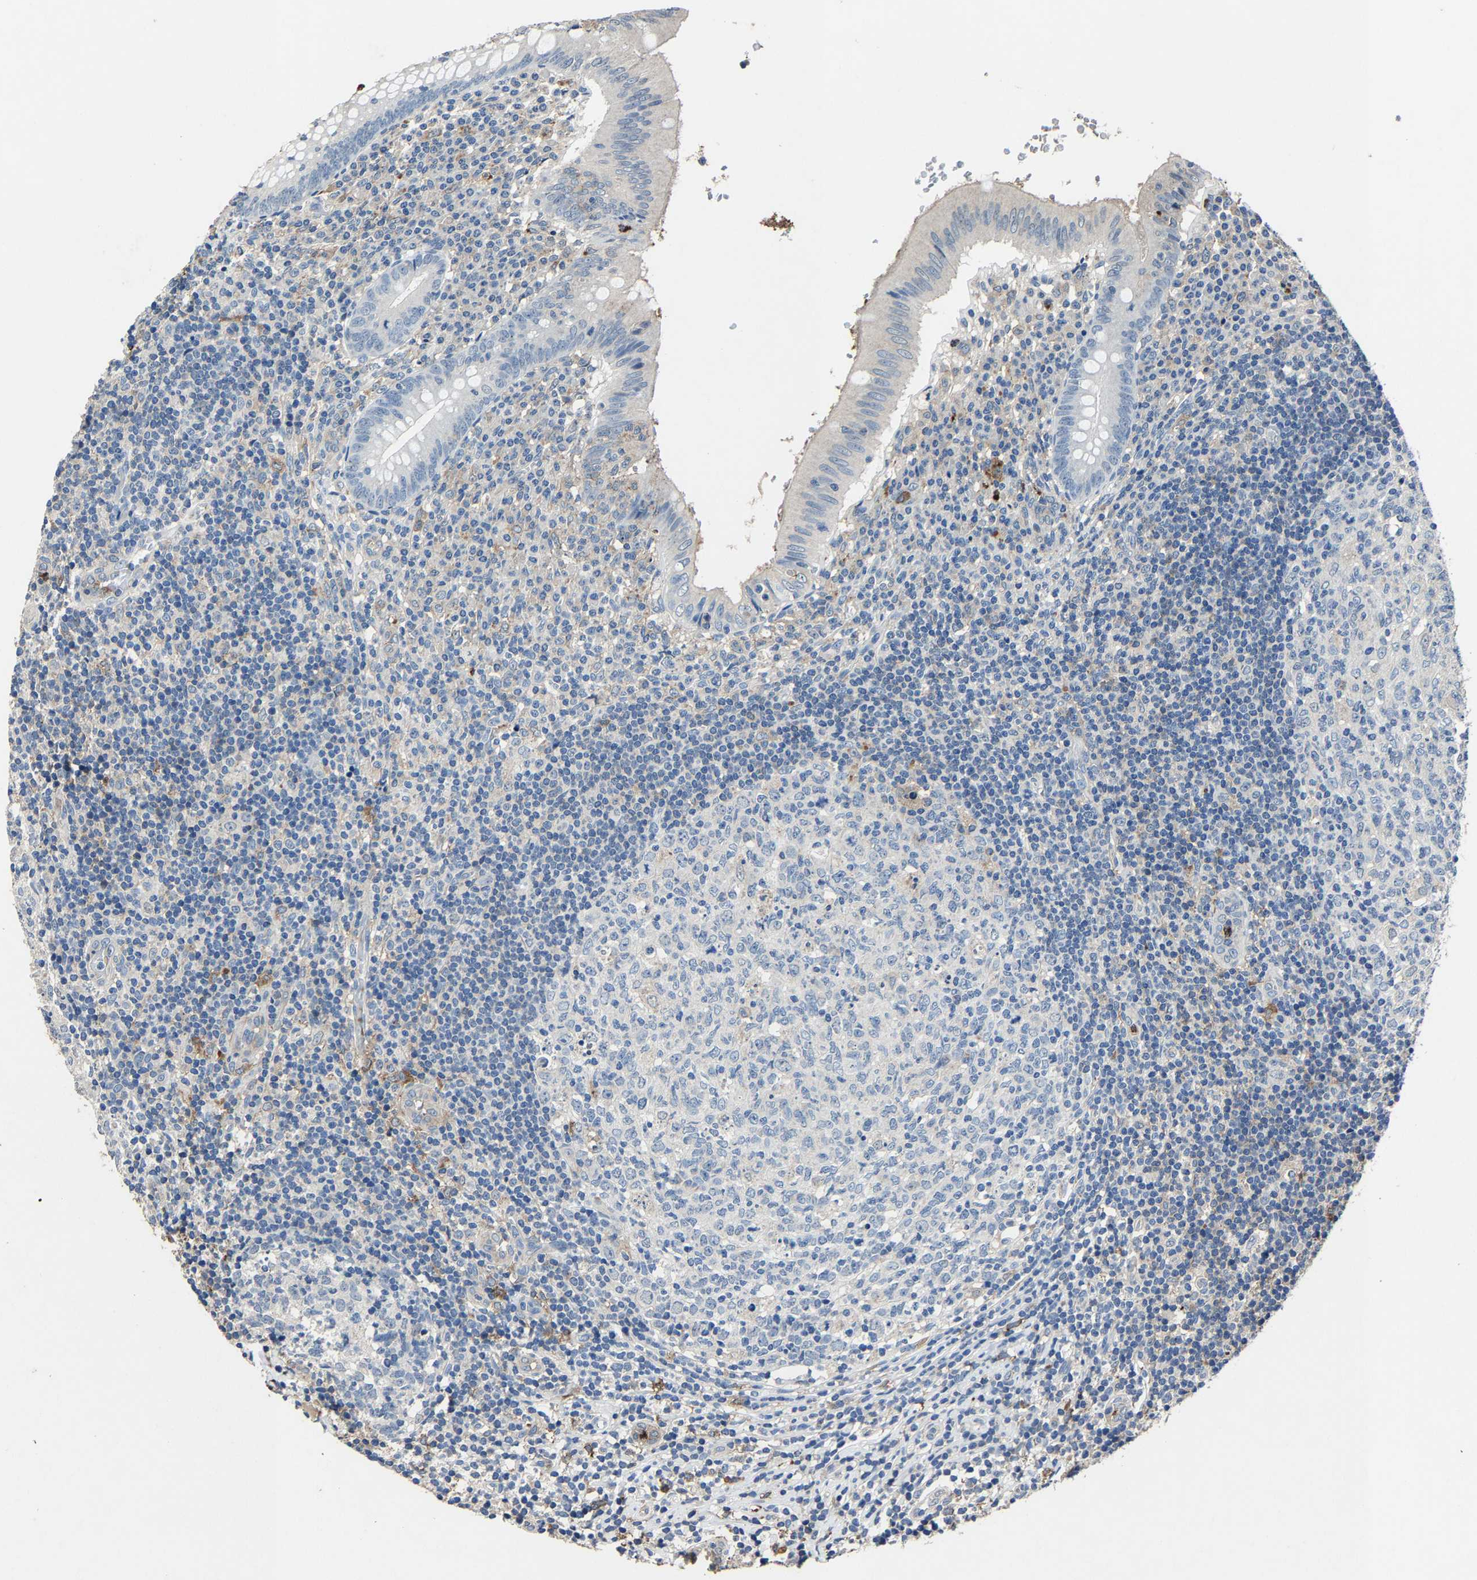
{"staining": {"intensity": "negative", "quantity": "none", "location": "none"}, "tissue": "appendix", "cell_type": "Glandular cells", "image_type": "normal", "snomed": [{"axis": "morphology", "description": "Normal tissue, NOS"}, {"axis": "topography", "description": "Appendix"}], "caption": "A histopathology image of human appendix is negative for staining in glandular cells. The staining was performed using DAB to visualize the protein expression in brown, while the nuclei were stained in blue with hematoxylin (Magnification: 20x).", "gene": "PCNX2", "patient": {"sex": "male", "age": 8}}